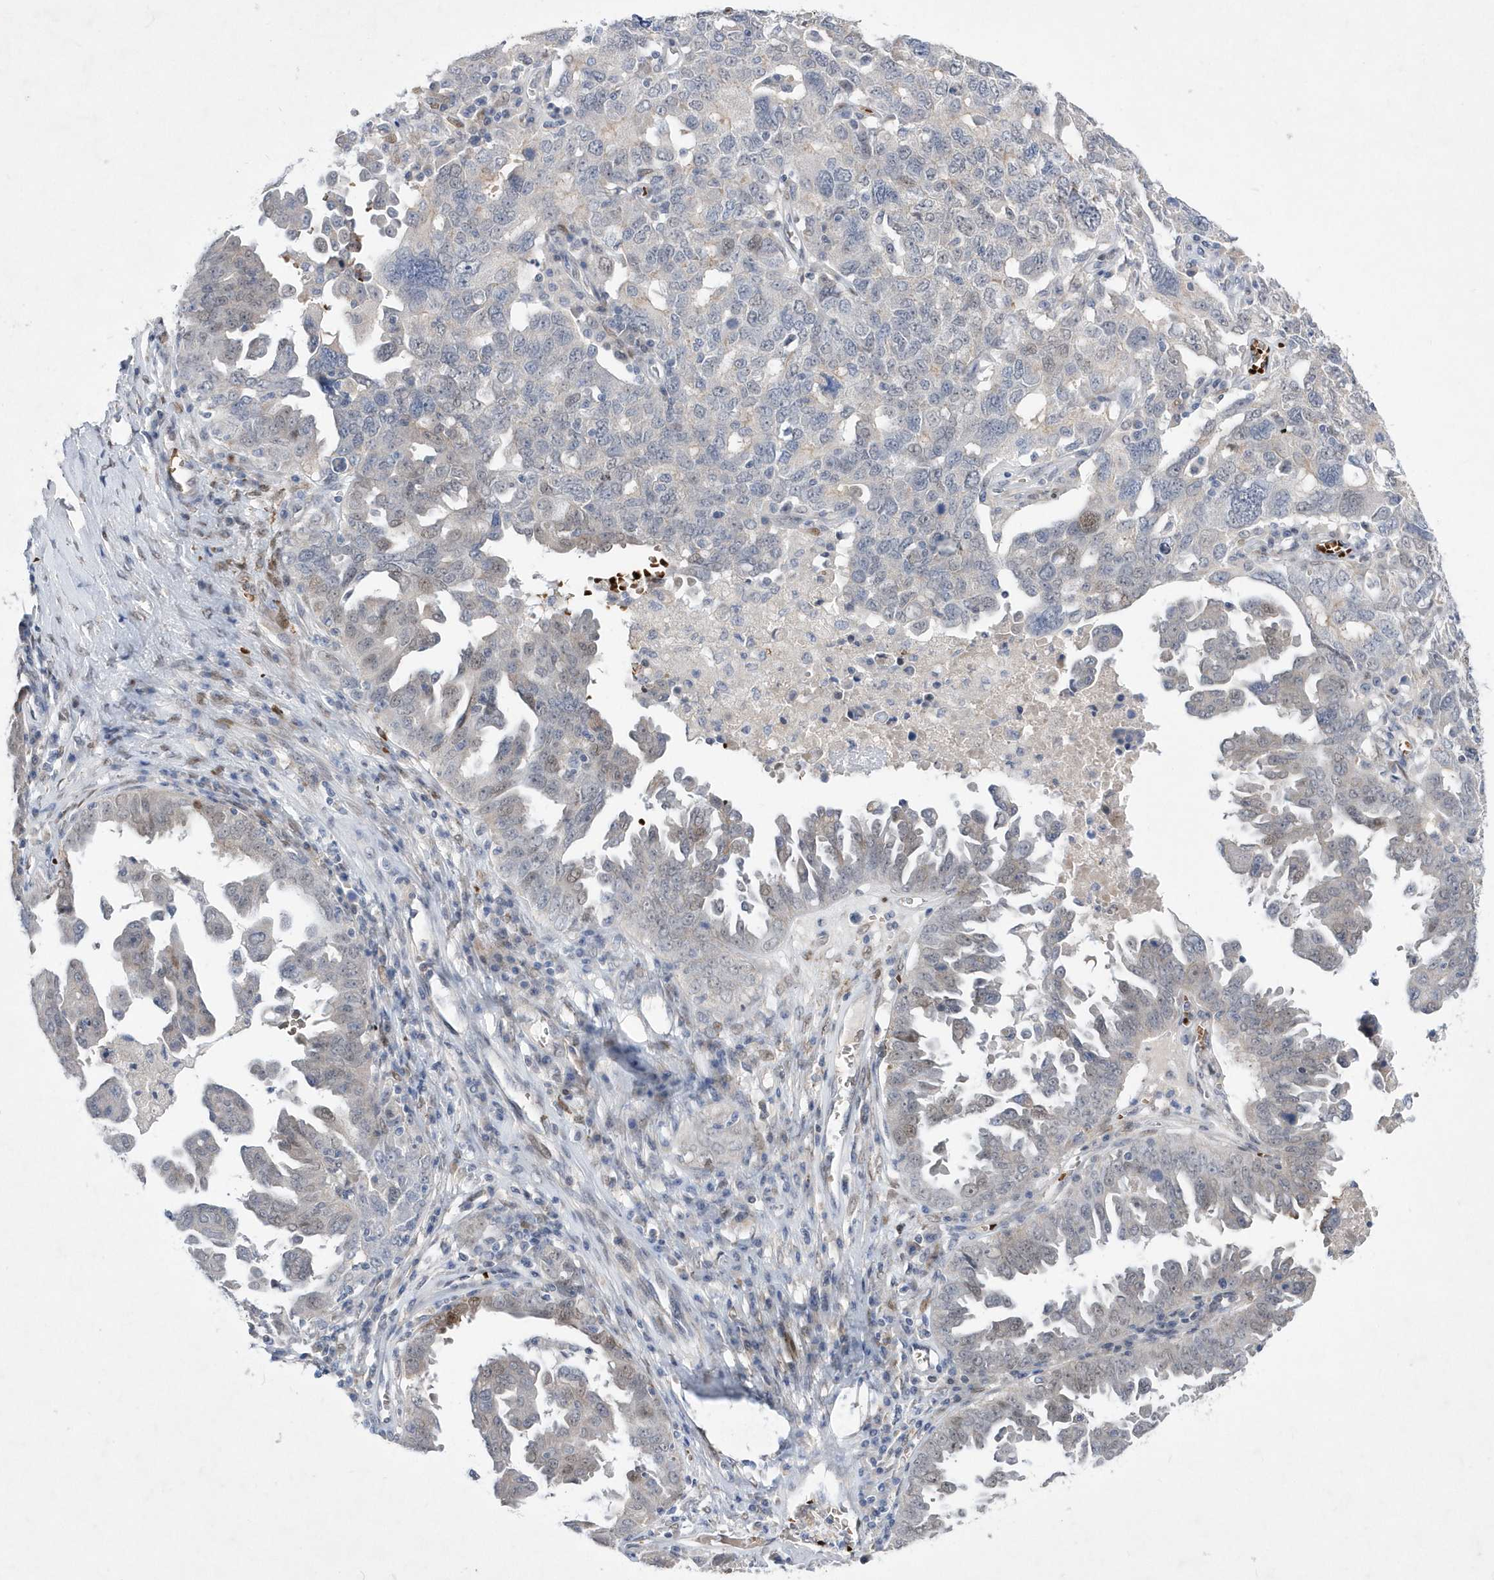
{"staining": {"intensity": "negative", "quantity": "none", "location": "none"}, "tissue": "ovarian cancer", "cell_type": "Tumor cells", "image_type": "cancer", "snomed": [{"axis": "morphology", "description": "Carcinoma, endometroid"}, {"axis": "topography", "description": "Ovary"}], "caption": "Histopathology image shows no significant protein staining in tumor cells of ovarian endometroid carcinoma.", "gene": "ZNF875", "patient": {"sex": "female", "age": 62}}